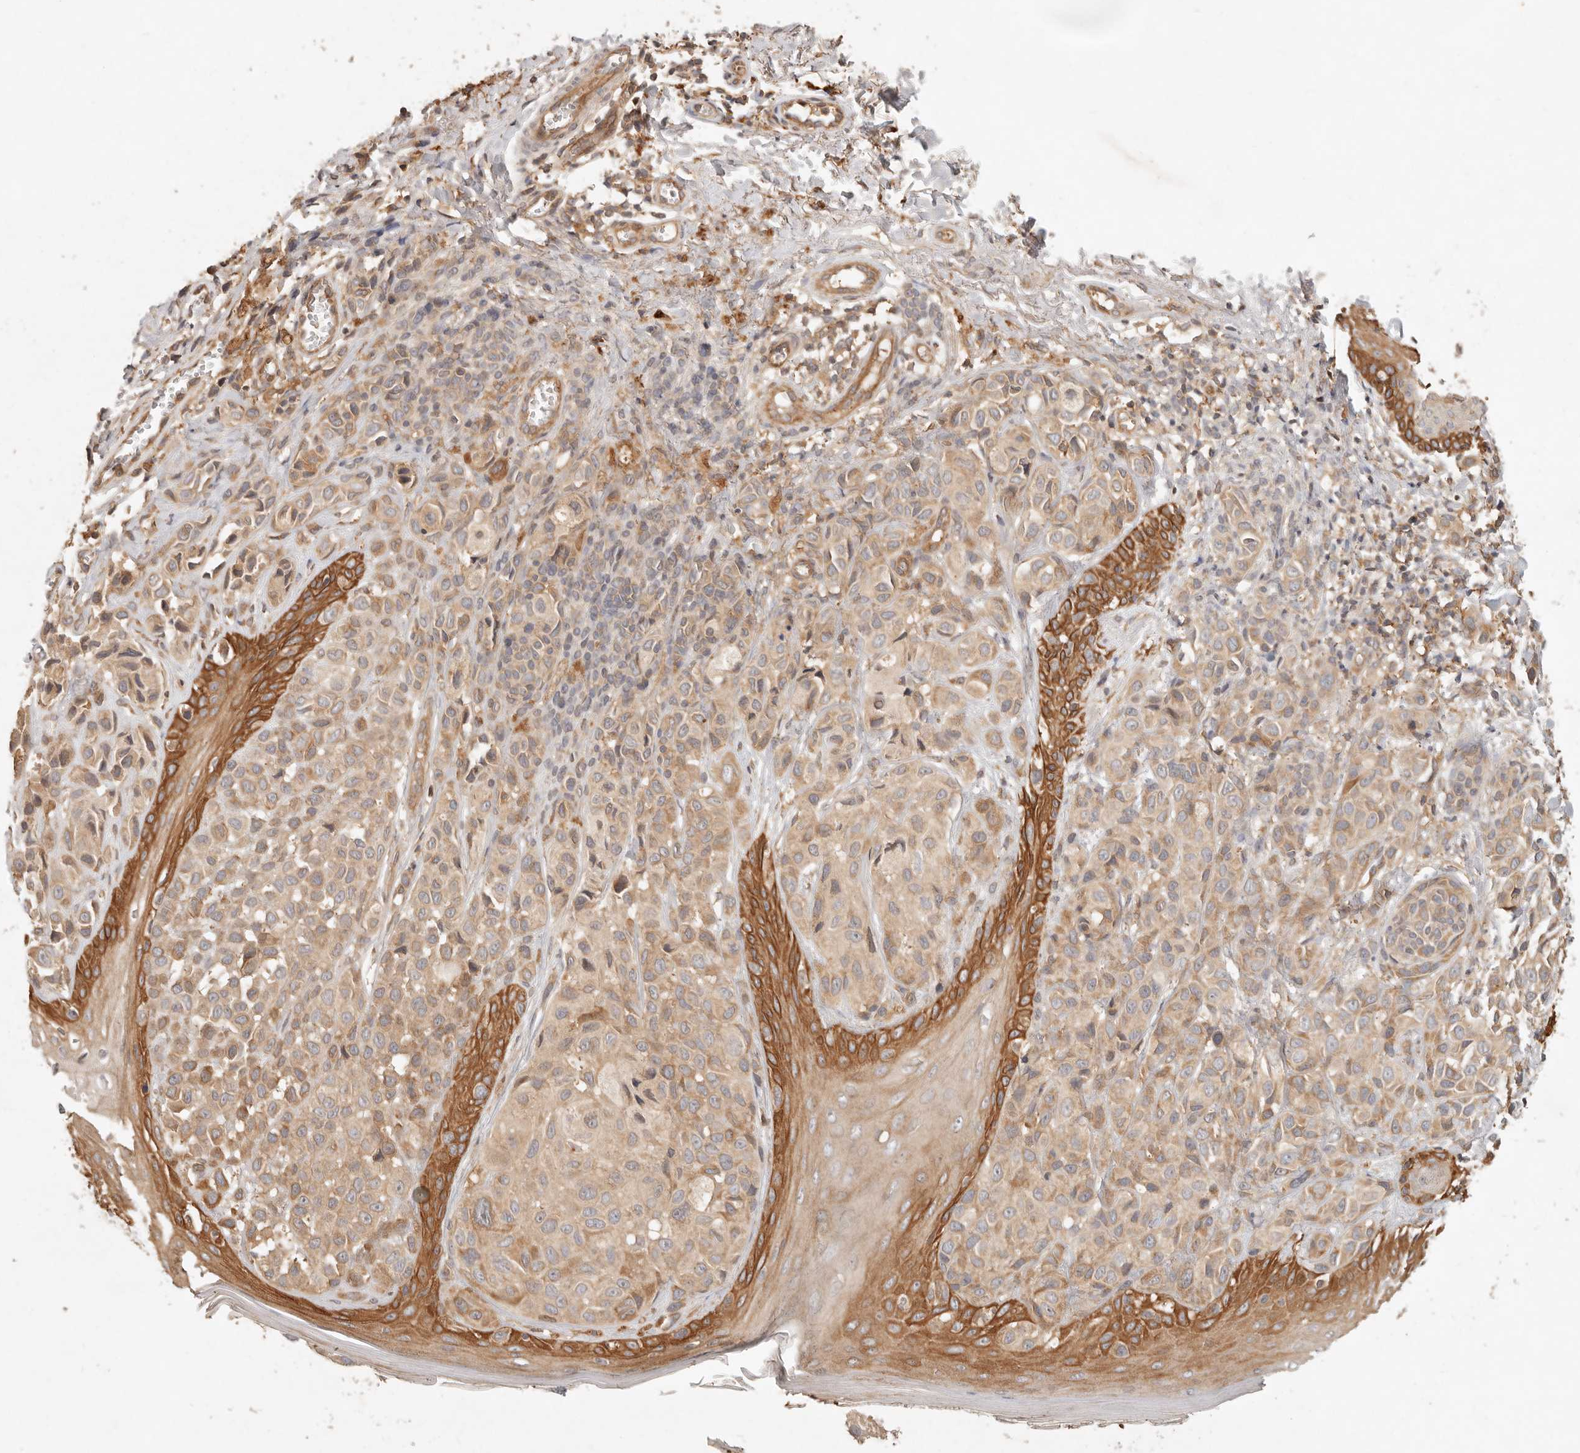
{"staining": {"intensity": "weak", "quantity": ">75%", "location": "cytoplasmic/membranous"}, "tissue": "melanoma", "cell_type": "Tumor cells", "image_type": "cancer", "snomed": [{"axis": "morphology", "description": "Malignant melanoma, NOS"}, {"axis": "topography", "description": "Skin"}], "caption": "Immunohistochemistry (IHC) histopathology image of melanoma stained for a protein (brown), which reveals low levels of weak cytoplasmic/membranous expression in approximately >75% of tumor cells.", "gene": "HECTD3", "patient": {"sex": "female", "age": 58}}